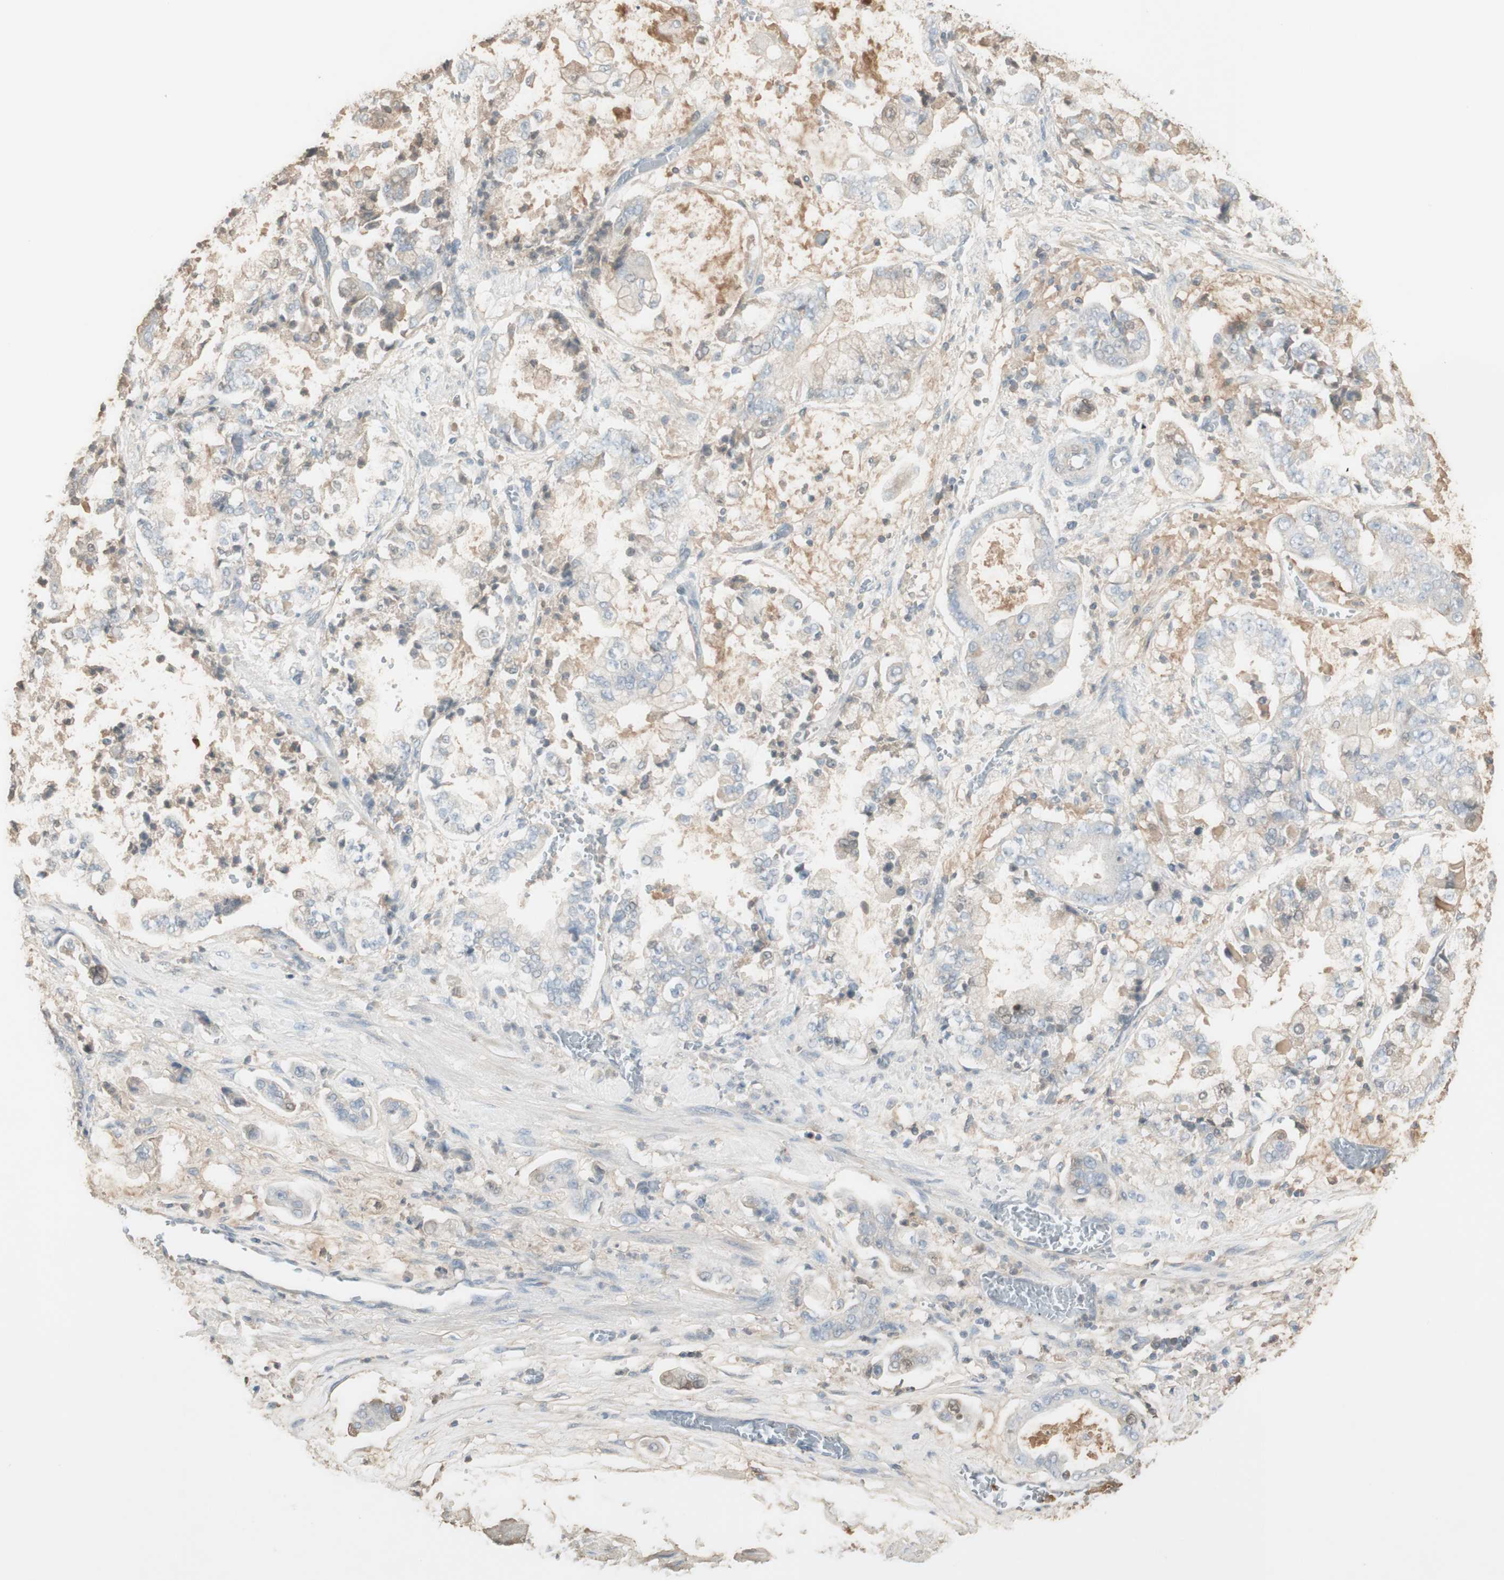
{"staining": {"intensity": "negative", "quantity": "none", "location": "none"}, "tissue": "stomach cancer", "cell_type": "Tumor cells", "image_type": "cancer", "snomed": [{"axis": "morphology", "description": "Adenocarcinoma, NOS"}, {"axis": "topography", "description": "Stomach"}], "caption": "DAB (3,3'-diaminobenzidine) immunohistochemical staining of stomach cancer reveals no significant expression in tumor cells.", "gene": "IFNG", "patient": {"sex": "male", "age": 76}}